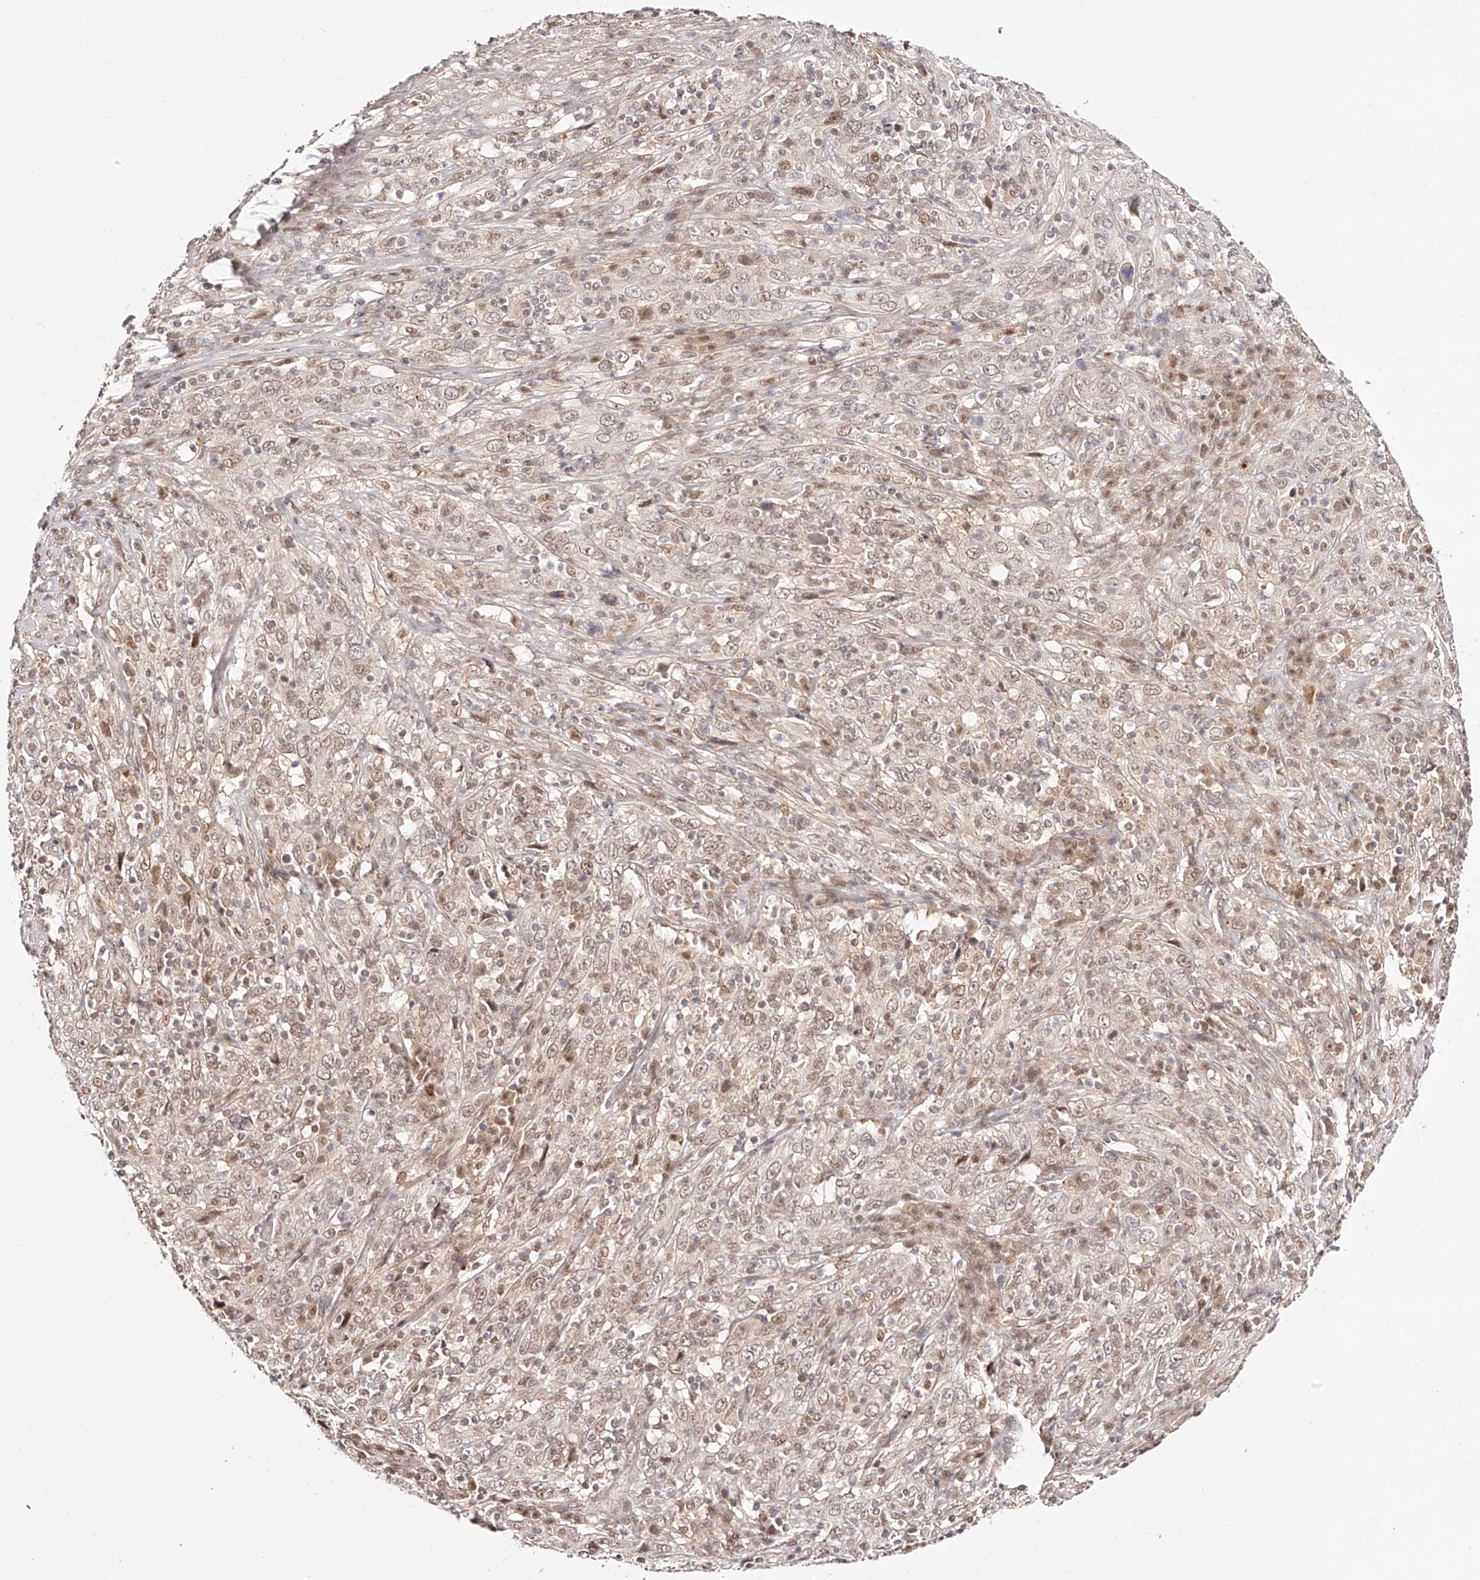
{"staining": {"intensity": "weak", "quantity": "25%-75%", "location": "cytoplasmic/membranous,nuclear"}, "tissue": "cervical cancer", "cell_type": "Tumor cells", "image_type": "cancer", "snomed": [{"axis": "morphology", "description": "Squamous cell carcinoma, NOS"}, {"axis": "topography", "description": "Cervix"}], "caption": "Tumor cells show low levels of weak cytoplasmic/membranous and nuclear positivity in approximately 25%-75% of cells in human cervical cancer (squamous cell carcinoma).", "gene": "USF3", "patient": {"sex": "female", "age": 46}}